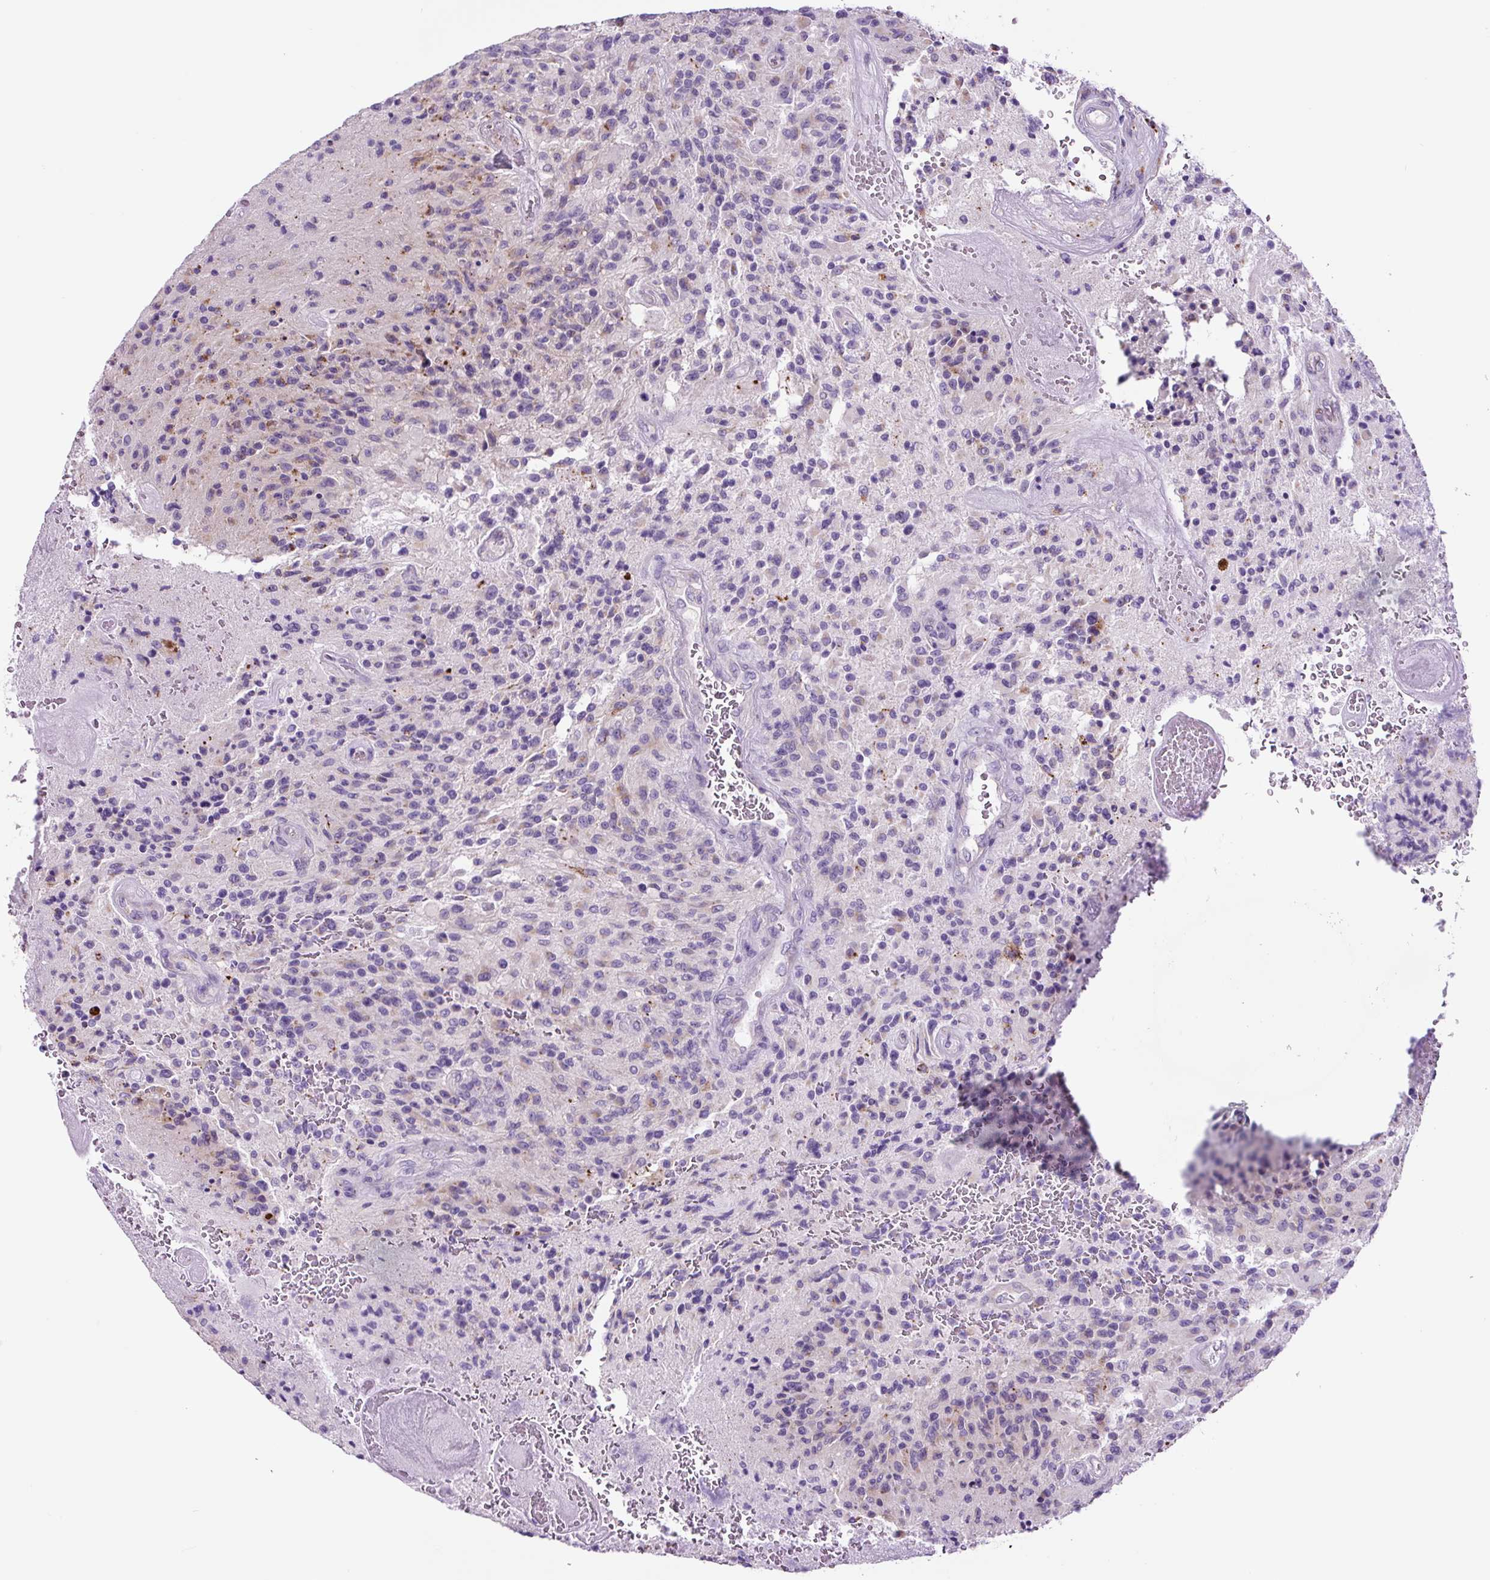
{"staining": {"intensity": "negative", "quantity": "none", "location": "none"}, "tissue": "glioma", "cell_type": "Tumor cells", "image_type": "cancer", "snomed": [{"axis": "morphology", "description": "Normal tissue, NOS"}, {"axis": "morphology", "description": "Glioma, malignant, High grade"}, {"axis": "topography", "description": "Cerebral cortex"}], "caption": "This is an IHC image of human glioma. There is no staining in tumor cells.", "gene": "LCN10", "patient": {"sex": "male", "age": 56}}